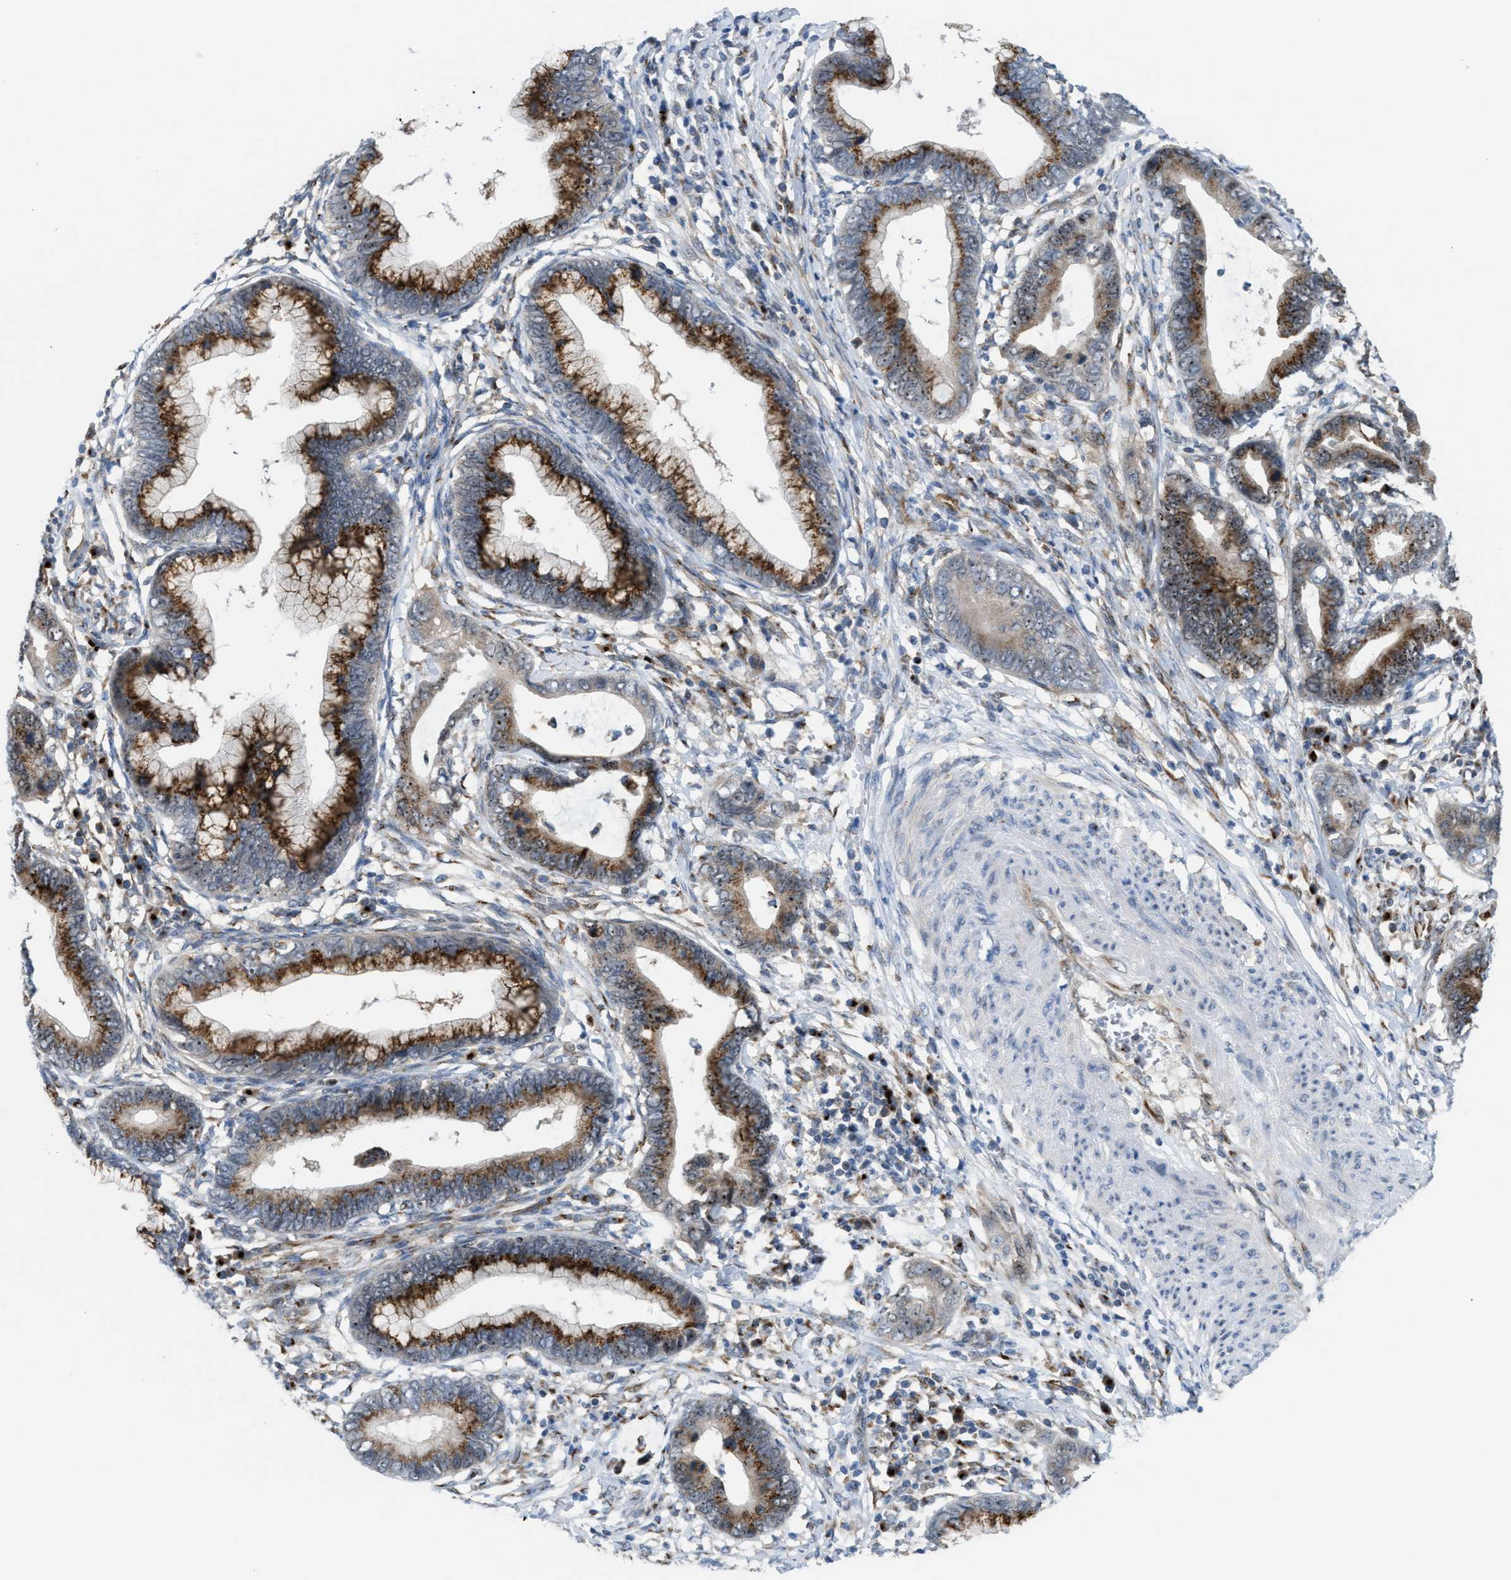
{"staining": {"intensity": "strong", "quantity": ">75%", "location": "cytoplasmic/membranous"}, "tissue": "cervical cancer", "cell_type": "Tumor cells", "image_type": "cancer", "snomed": [{"axis": "morphology", "description": "Adenocarcinoma, NOS"}, {"axis": "topography", "description": "Cervix"}], "caption": "Tumor cells reveal high levels of strong cytoplasmic/membranous staining in about >75% of cells in human adenocarcinoma (cervical).", "gene": "SLC38A10", "patient": {"sex": "female", "age": 44}}